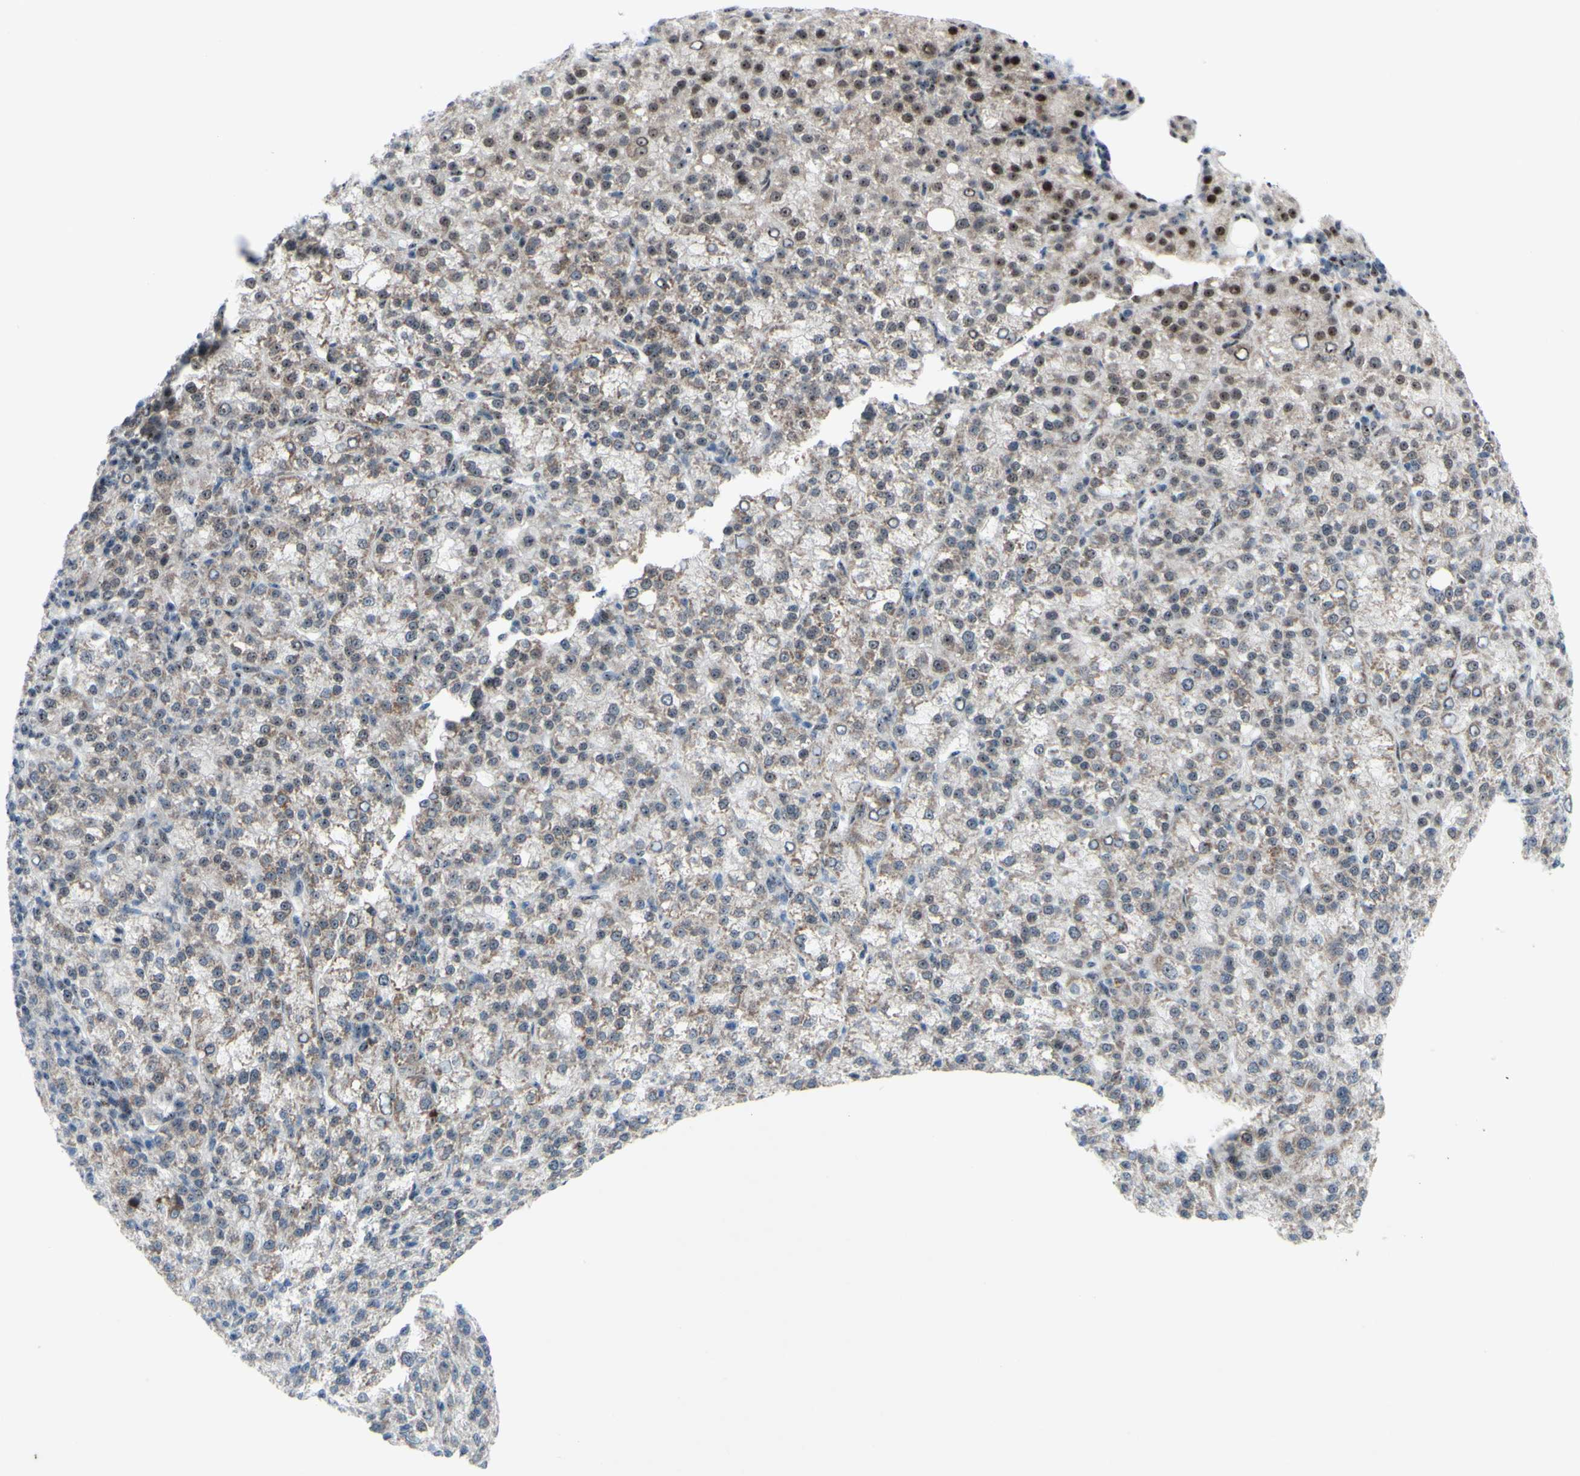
{"staining": {"intensity": "weak", "quantity": "25%-75%", "location": "cytoplasmic/membranous,nuclear"}, "tissue": "liver cancer", "cell_type": "Tumor cells", "image_type": "cancer", "snomed": [{"axis": "morphology", "description": "Carcinoma, Hepatocellular, NOS"}, {"axis": "topography", "description": "Liver"}], "caption": "Human liver hepatocellular carcinoma stained for a protein (brown) shows weak cytoplasmic/membranous and nuclear positive staining in about 25%-75% of tumor cells.", "gene": "POLR1A", "patient": {"sex": "female", "age": 58}}